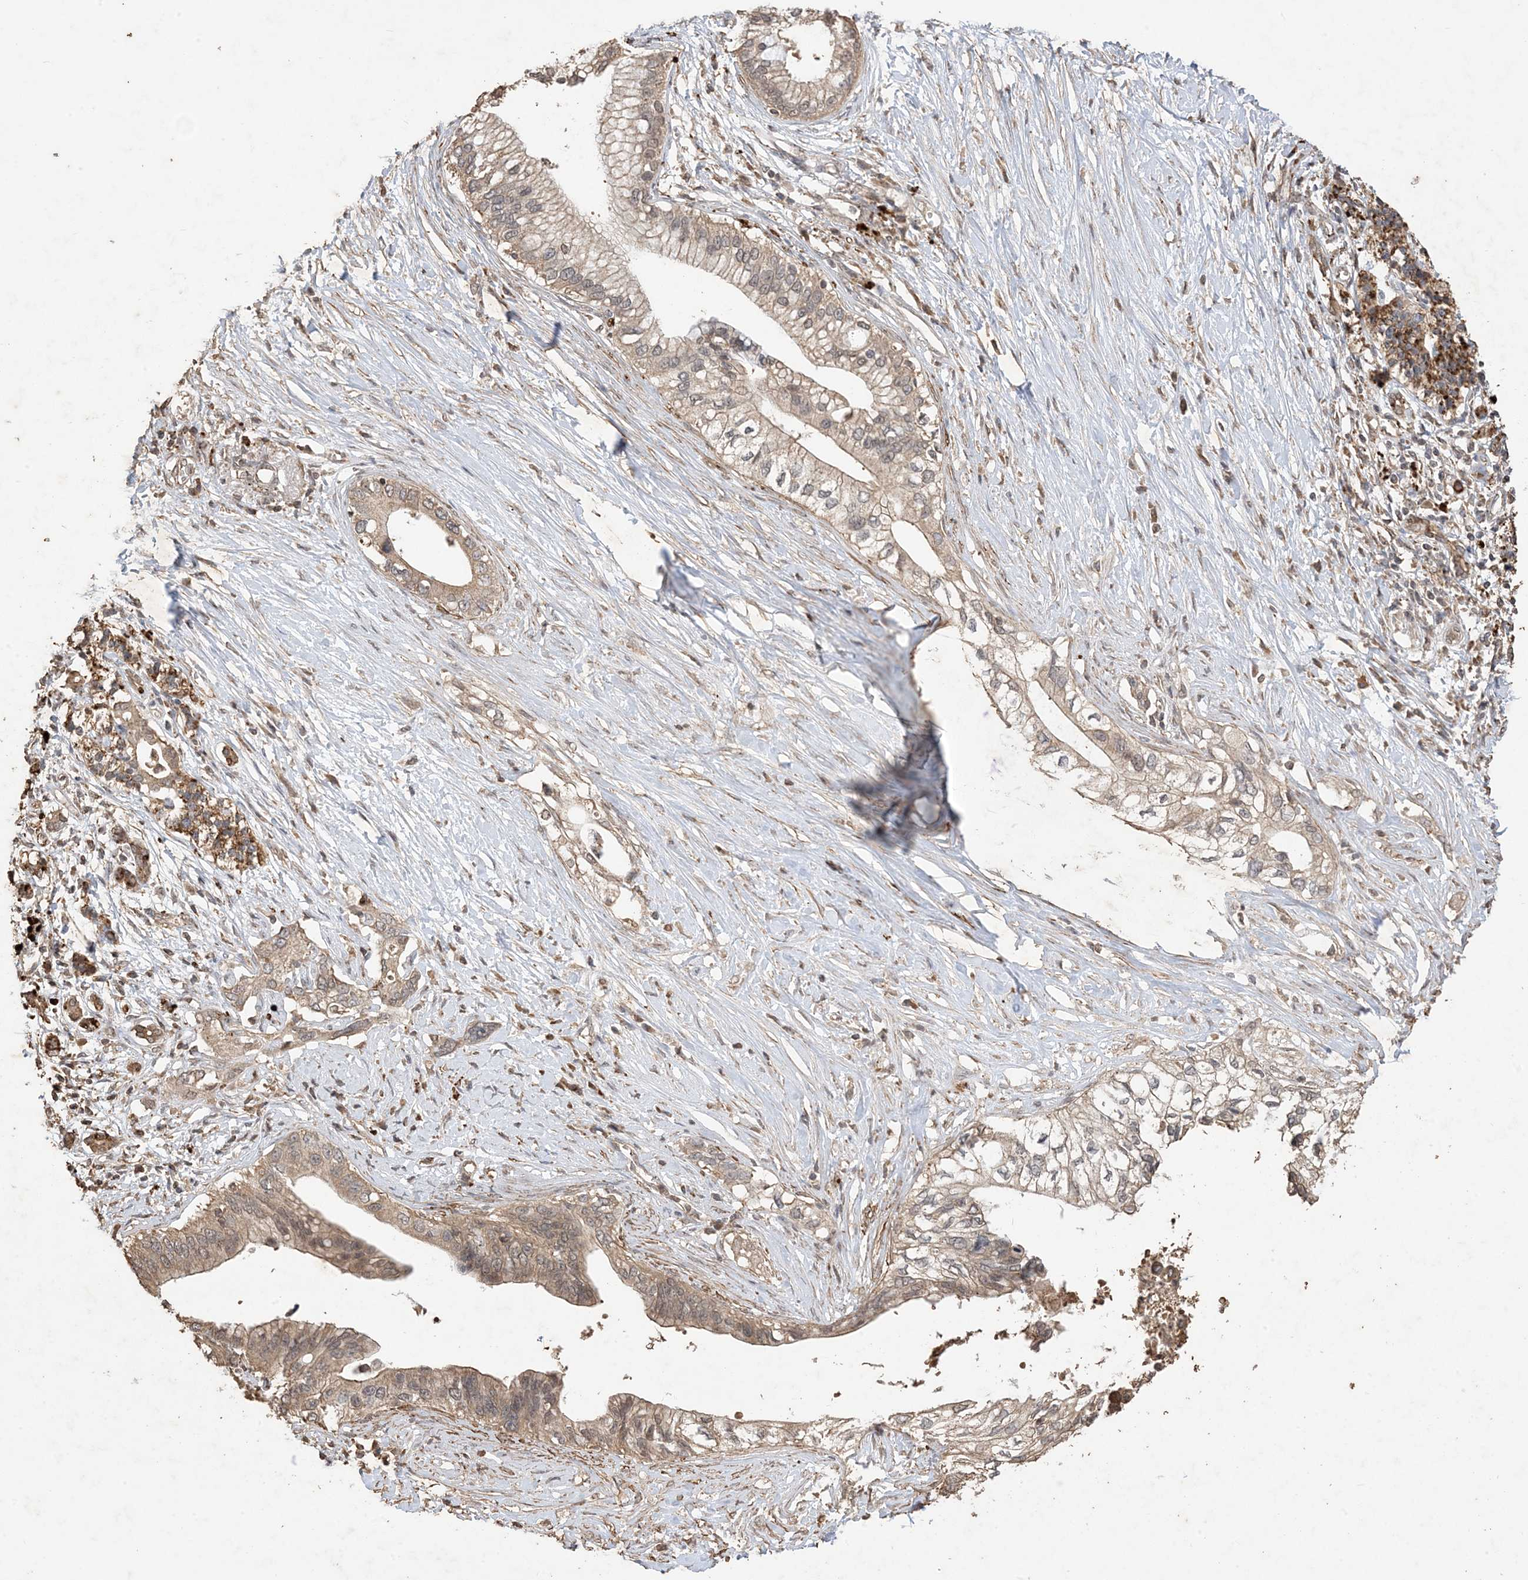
{"staining": {"intensity": "moderate", "quantity": "25%-75%", "location": "cytoplasmic/membranous"}, "tissue": "pancreatic cancer", "cell_type": "Tumor cells", "image_type": "cancer", "snomed": [{"axis": "morphology", "description": "Normal tissue, NOS"}, {"axis": "morphology", "description": "Adenocarcinoma, NOS"}, {"axis": "topography", "description": "Pancreas"}, {"axis": "topography", "description": "Peripheral nerve tissue"}], "caption": "Immunohistochemistry of human adenocarcinoma (pancreatic) displays medium levels of moderate cytoplasmic/membranous expression in approximately 25%-75% of tumor cells.", "gene": "HPS4", "patient": {"sex": "male", "age": 59}}